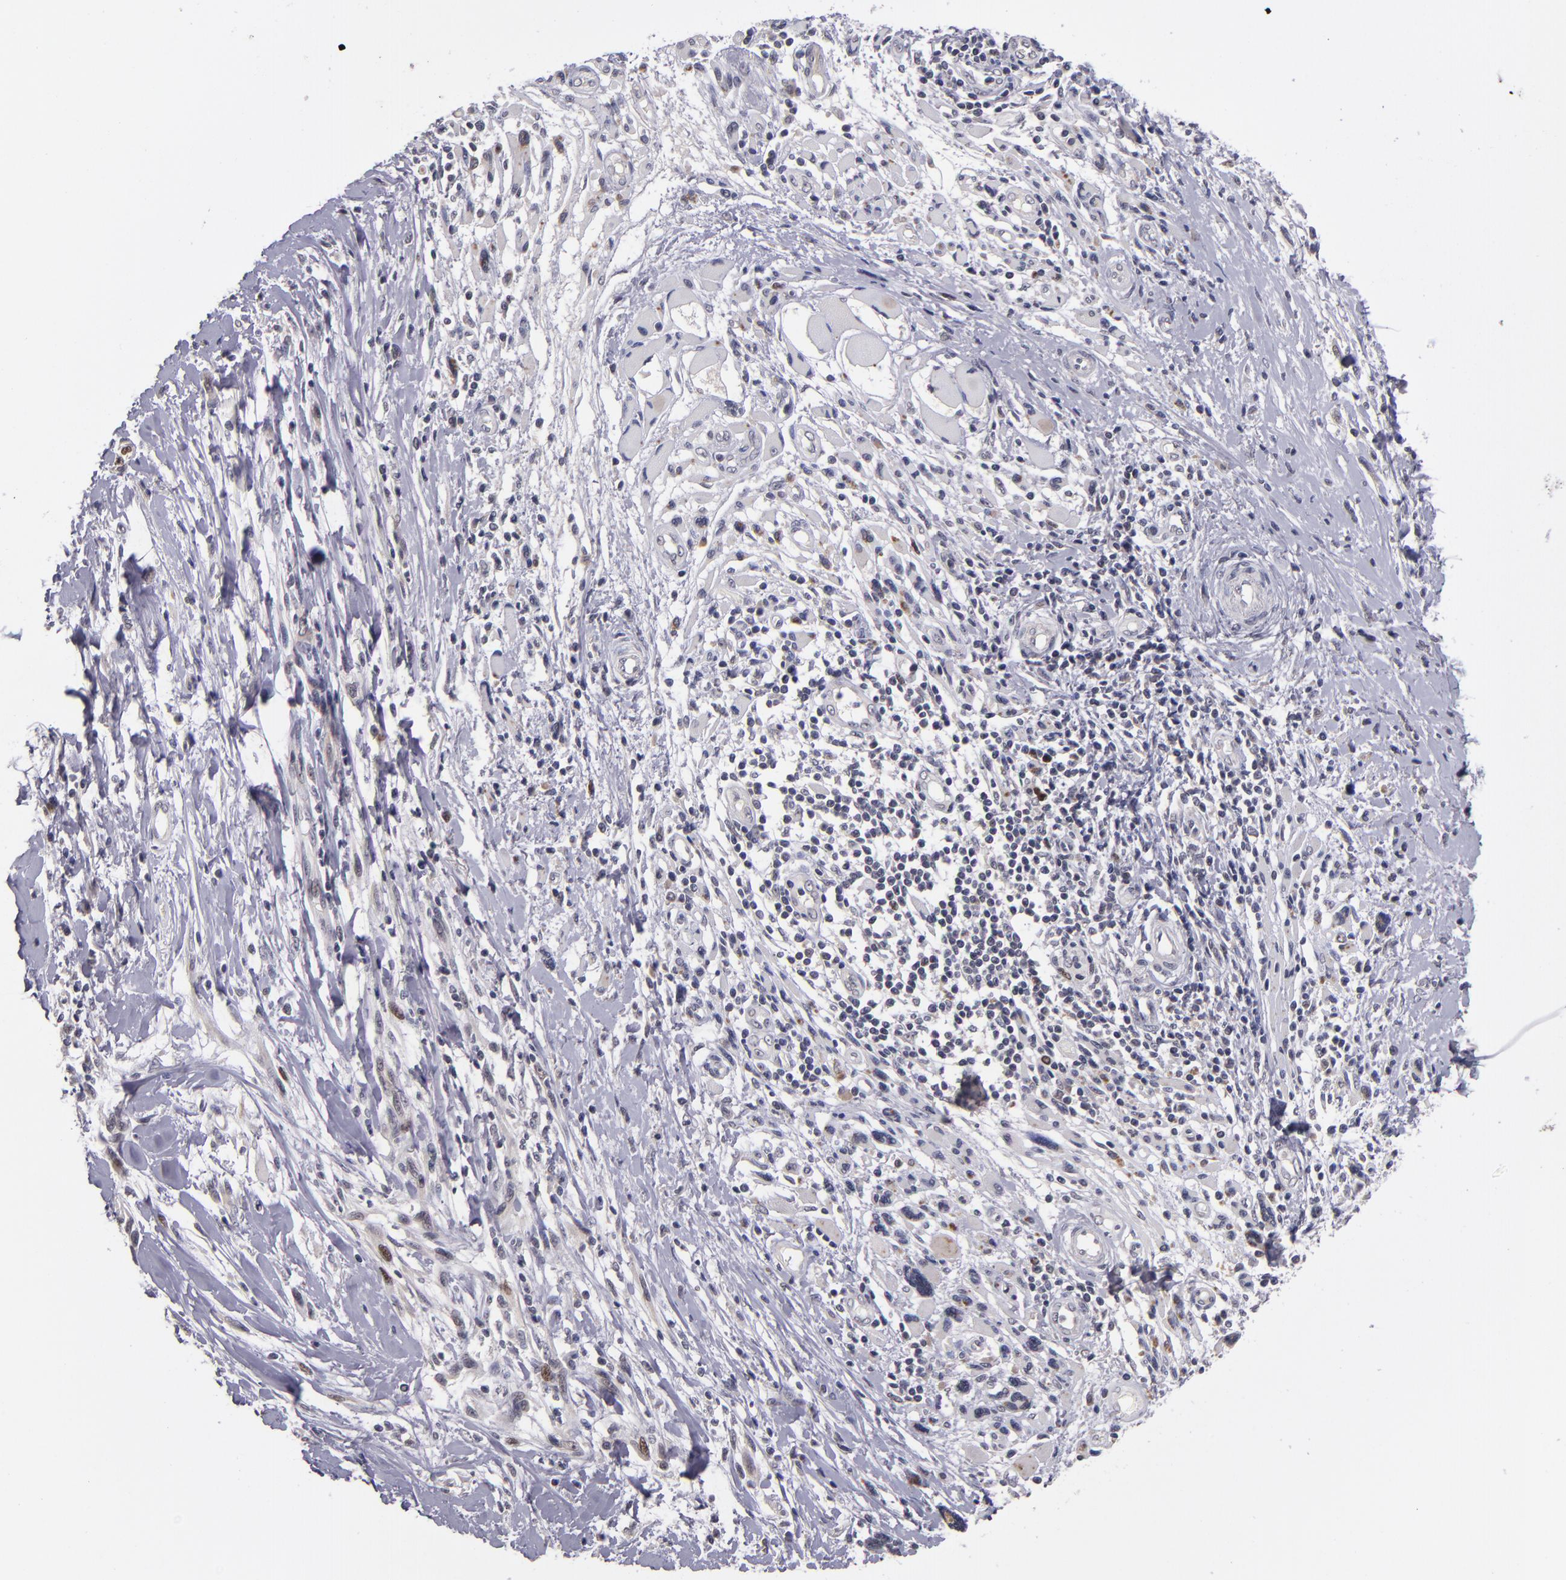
{"staining": {"intensity": "weak", "quantity": "<25%", "location": "nuclear"}, "tissue": "melanoma", "cell_type": "Tumor cells", "image_type": "cancer", "snomed": [{"axis": "morphology", "description": "Malignant melanoma, NOS"}, {"axis": "topography", "description": "Skin"}], "caption": "This is an IHC photomicrograph of human malignant melanoma. There is no positivity in tumor cells.", "gene": "CDC7", "patient": {"sex": "male", "age": 91}}